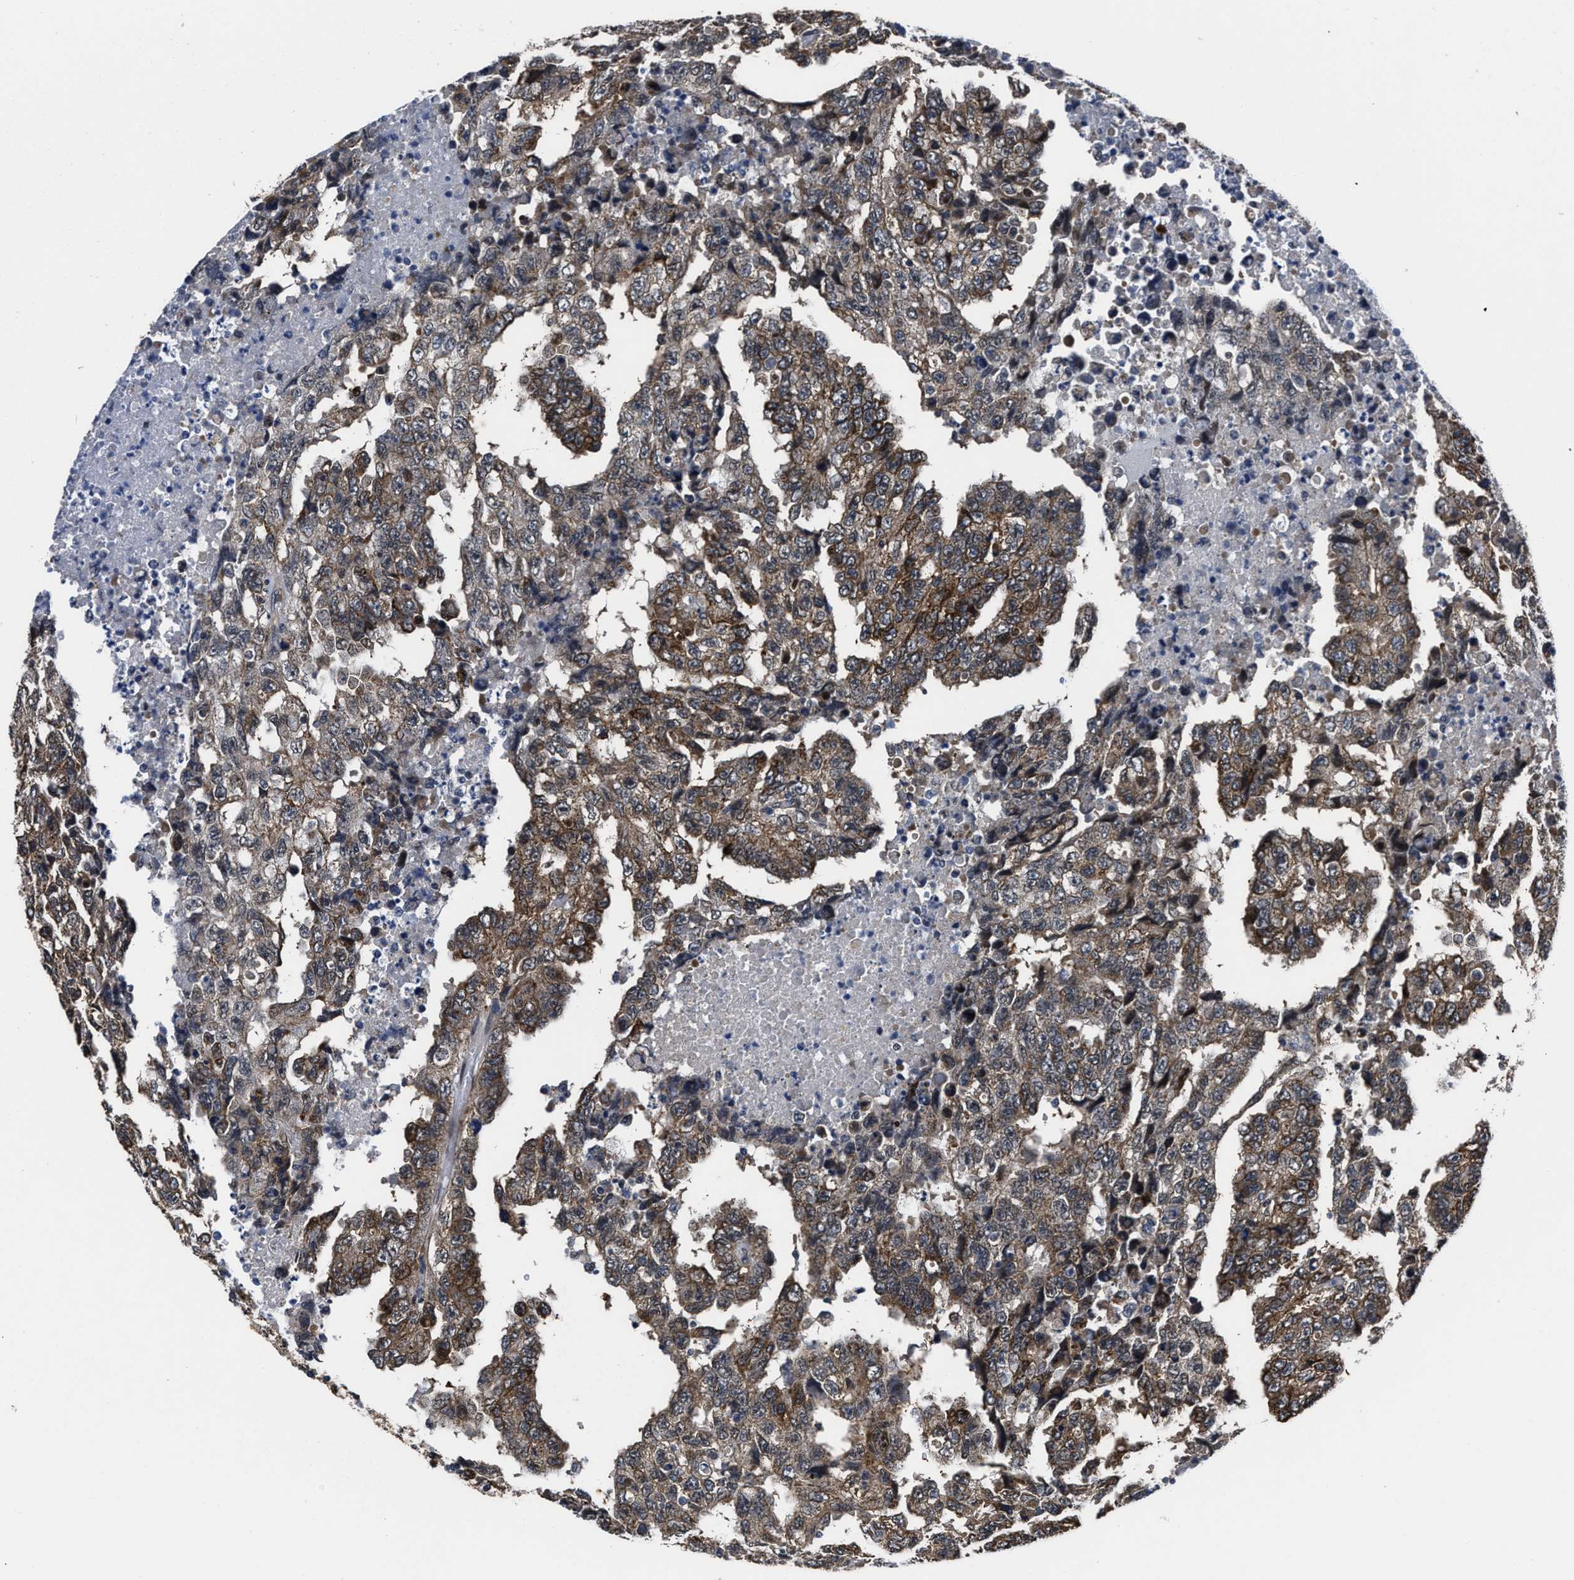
{"staining": {"intensity": "moderate", "quantity": ">75%", "location": "cytoplasmic/membranous"}, "tissue": "testis cancer", "cell_type": "Tumor cells", "image_type": "cancer", "snomed": [{"axis": "morphology", "description": "Necrosis, NOS"}, {"axis": "morphology", "description": "Carcinoma, Embryonal, NOS"}, {"axis": "topography", "description": "Testis"}], "caption": "Protein staining exhibits moderate cytoplasmic/membranous expression in approximately >75% of tumor cells in embryonal carcinoma (testis).", "gene": "MARCKSL1", "patient": {"sex": "male", "age": 19}}